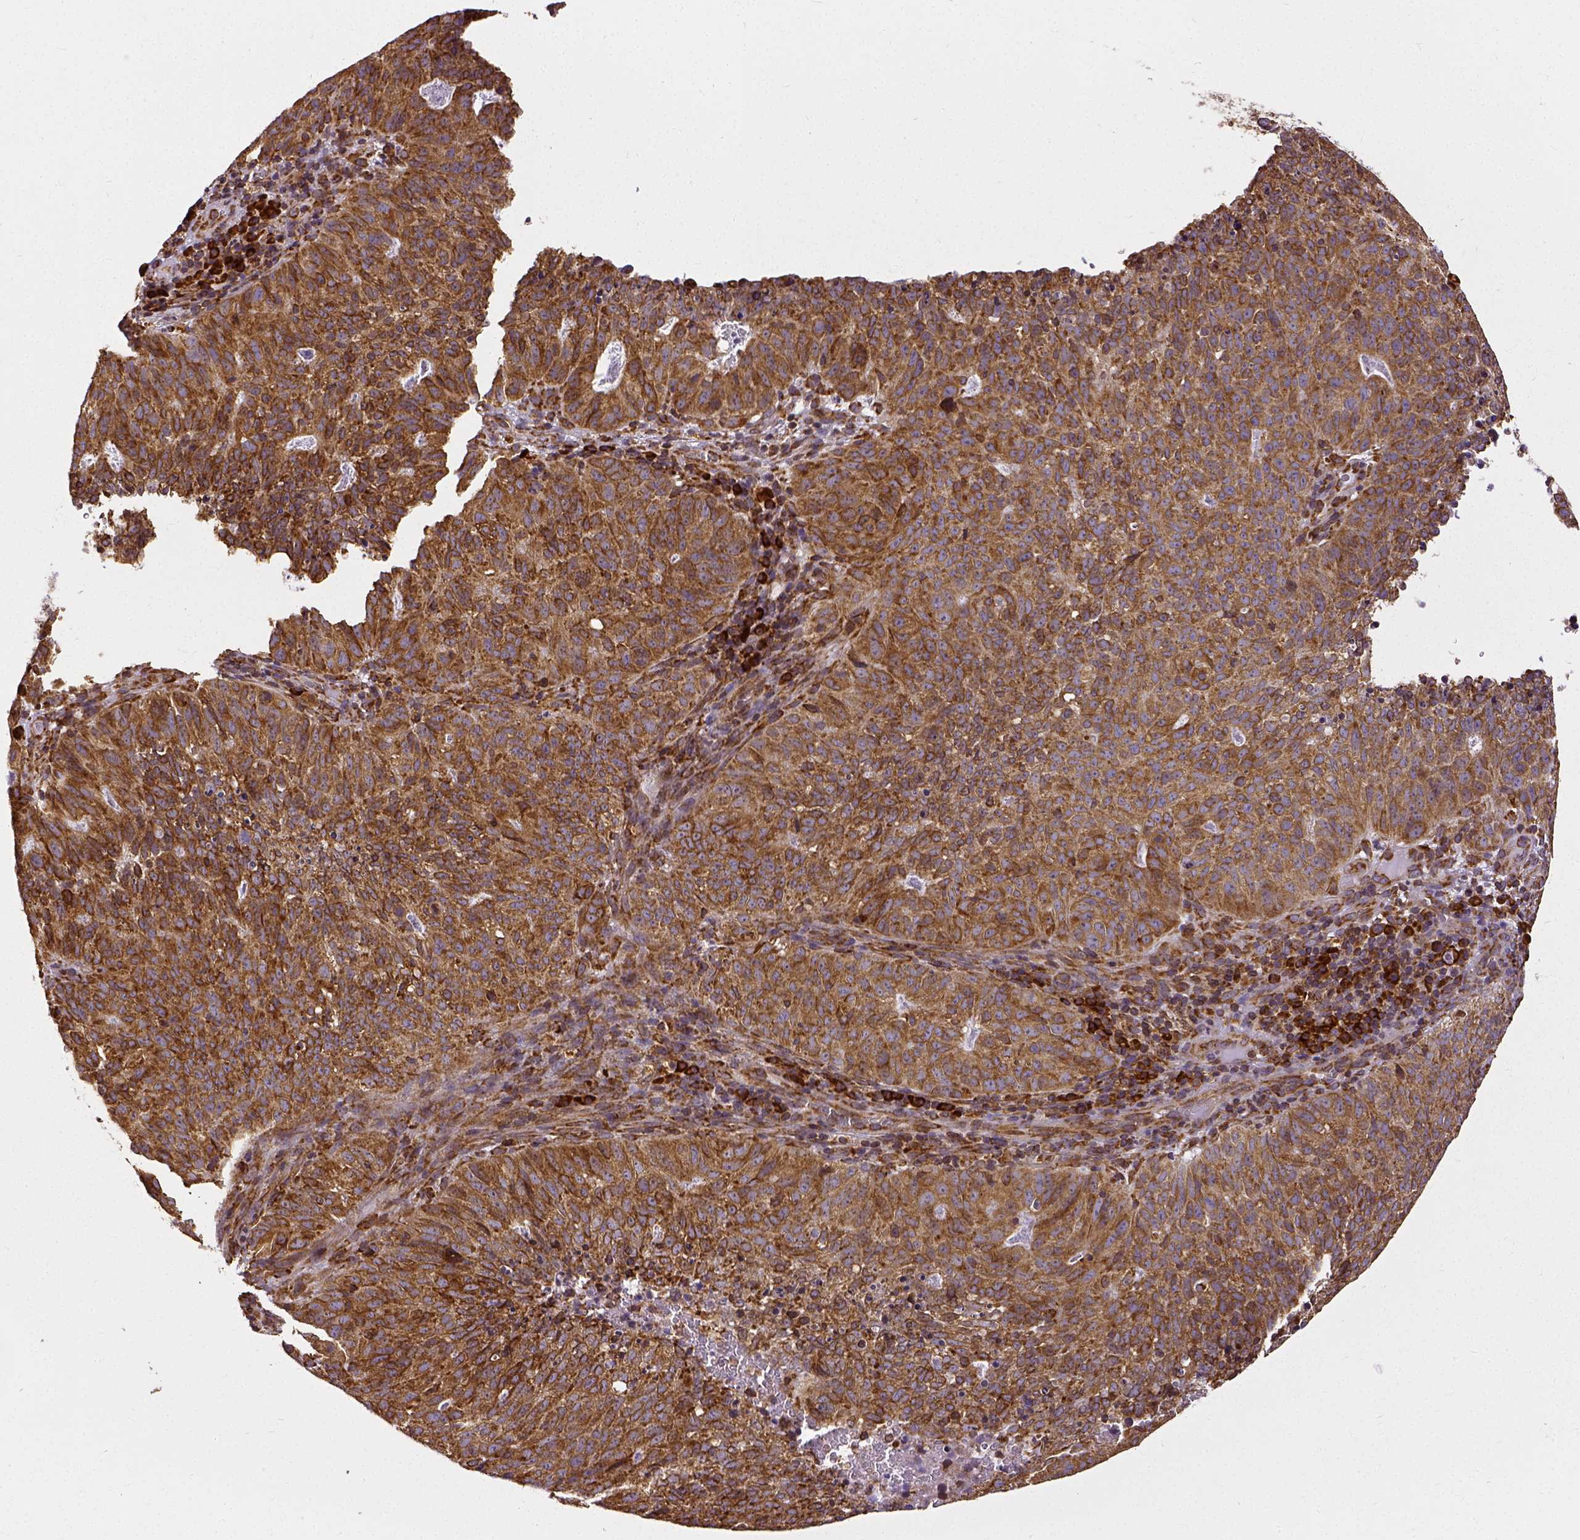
{"staining": {"intensity": "strong", "quantity": ">75%", "location": "cytoplasmic/membranous"}, "tissue": "cervical cancer", "cell_type": "Tumor cells", "image_type": "cancer", "snomed": [{"axis": "morphology", "description": "Adenocarcinoma, NOS"}, {"axis": "topography", "description": "Cervix"}], "caption": "Immunohistochemical staining of cervical cancer displays high levels of strong cytoplasmic/membranous positivity in about >75% of tumor cells.", "gene": "MTDH", "patient": {"sex": "female", "age": 38}}